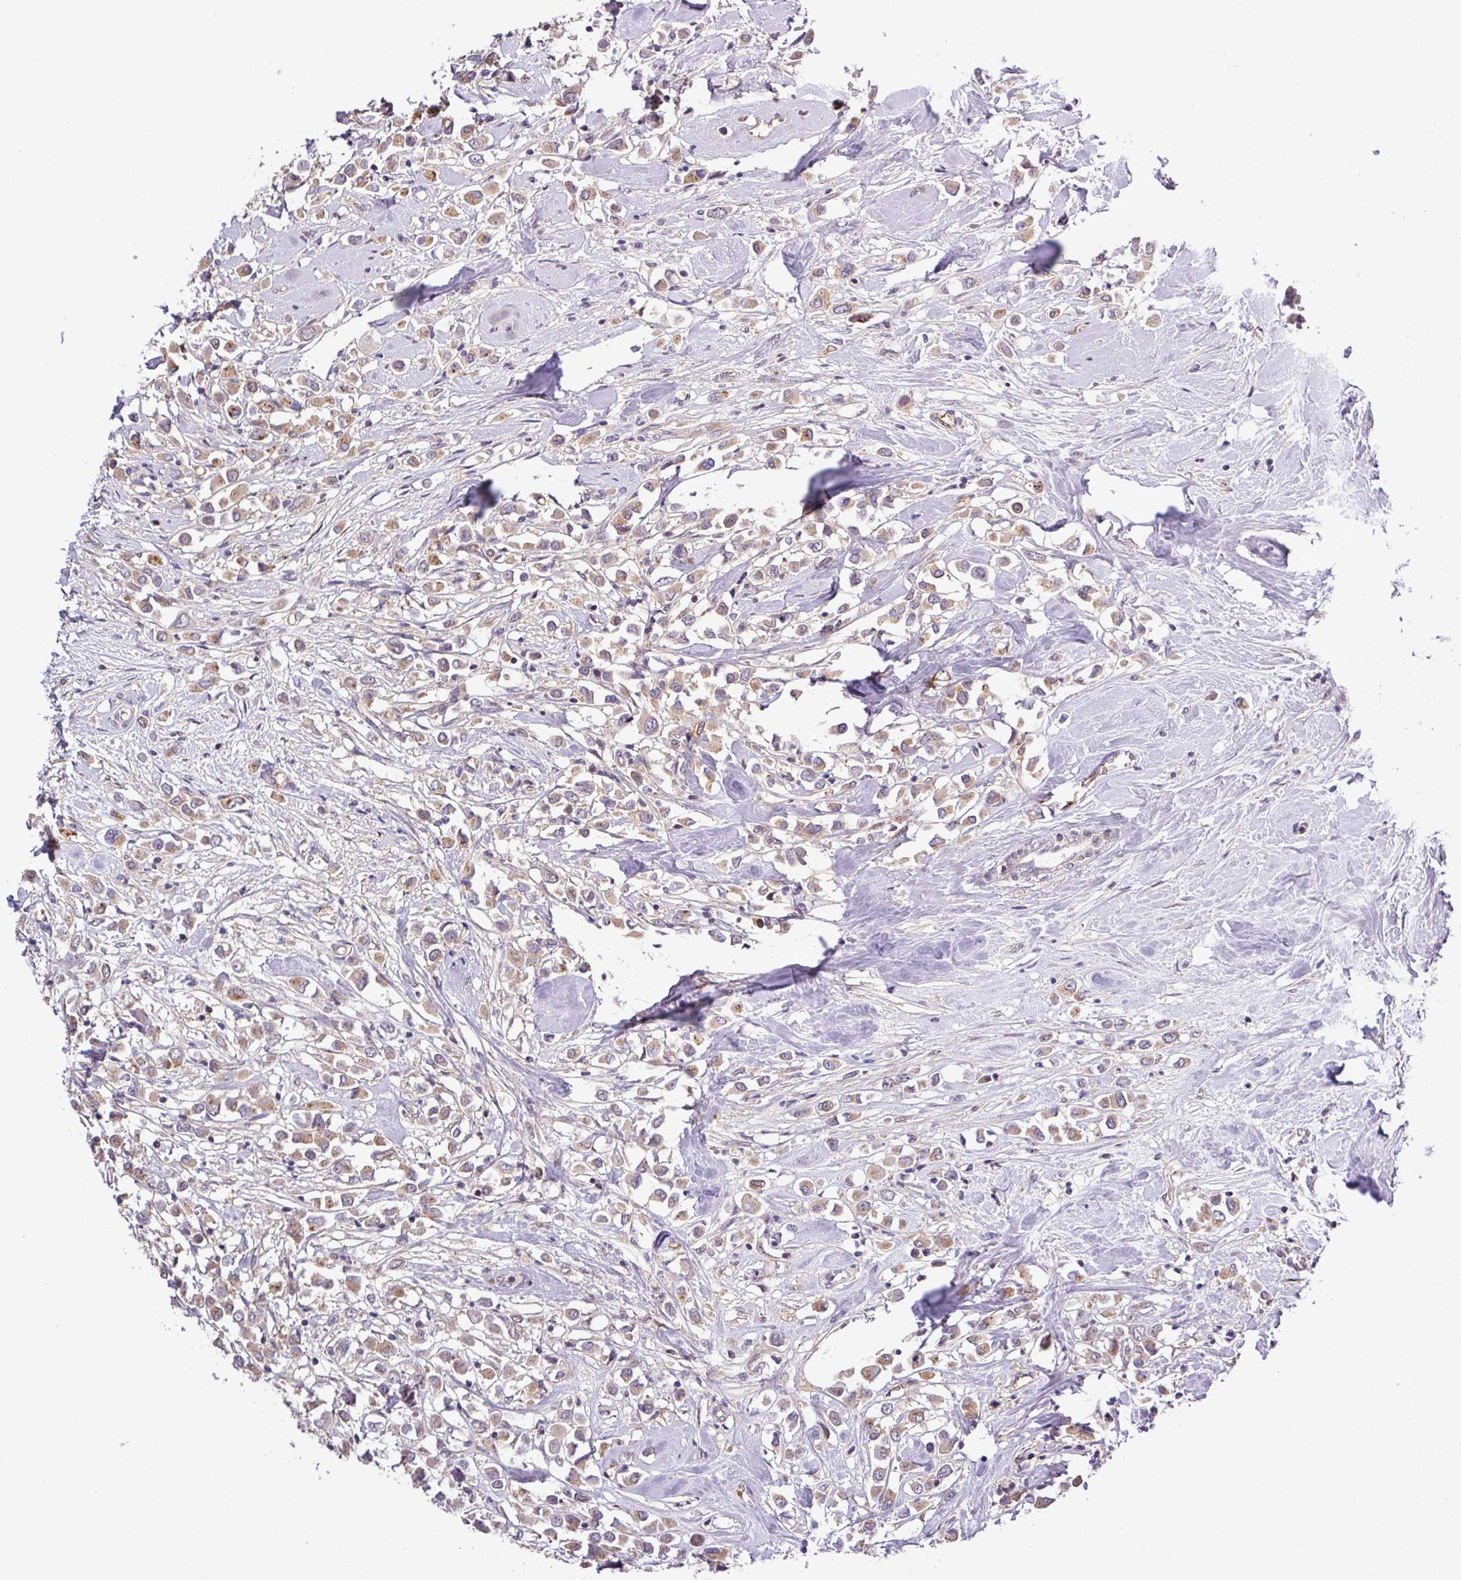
{"staining": {"intensity": "weak", "quantity": ">75%", "location": "cytoplasmic/membranous"}, "tissue": "breast cancer", "cell_type": "Tumor cells", "image_type": "cancer", "snomed": [{"axis": "morphology", "description": "Duct carcinoma"}, {"axis": "topography", "description": "Breast"}], "caption": "Immunohistochemistry of breast intraductal carcinoma shows low levels of weak cytoplasmic/membranous positivity in about >75% of tumor cells.", "gene": "CARHSP1", "patient": {"sex": "female", "age": 61}}